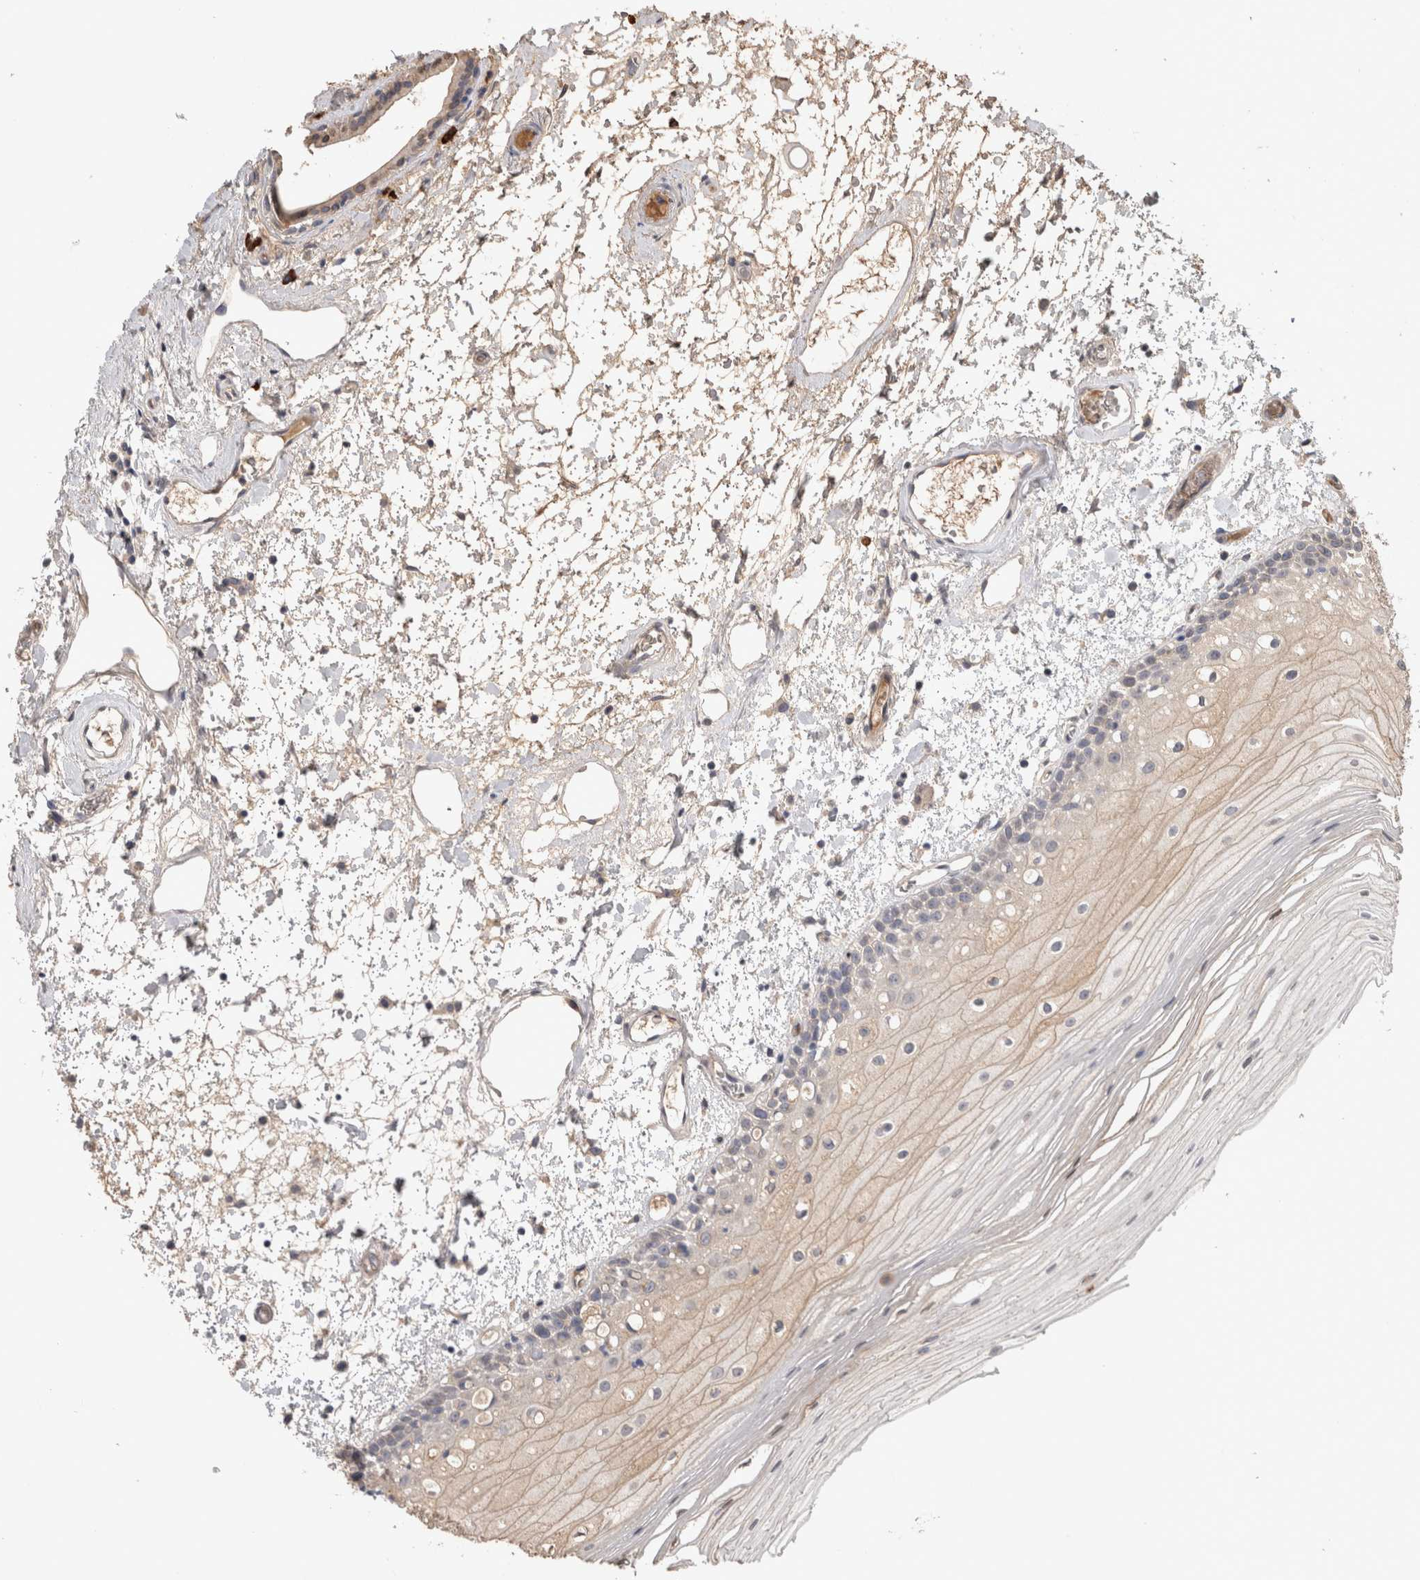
{"staining": {"intensity": "weak", "quantity": "25%-75%", "location": "cytoplasmic/membranous"}, "tissue": "oral mucosa", "cell_type": "Squamous epithelial cells", "image_type": "normal", "snomed": [{"axis": "morphology", "description": "Normal tissue, NOS"}, {"axis": "topography", "description": "Oral tissue"}], "caption": "Immunohistochemical staining of benign human oral mucosa demonstrates low levels of weak cytoplasmic/membranous positivity in approximately 25%-75% of squamous epithelial cells. Nuclei are stained in blue.", "gene": "PPP3CC", "patient": {"sex": "male", "age": 52}}